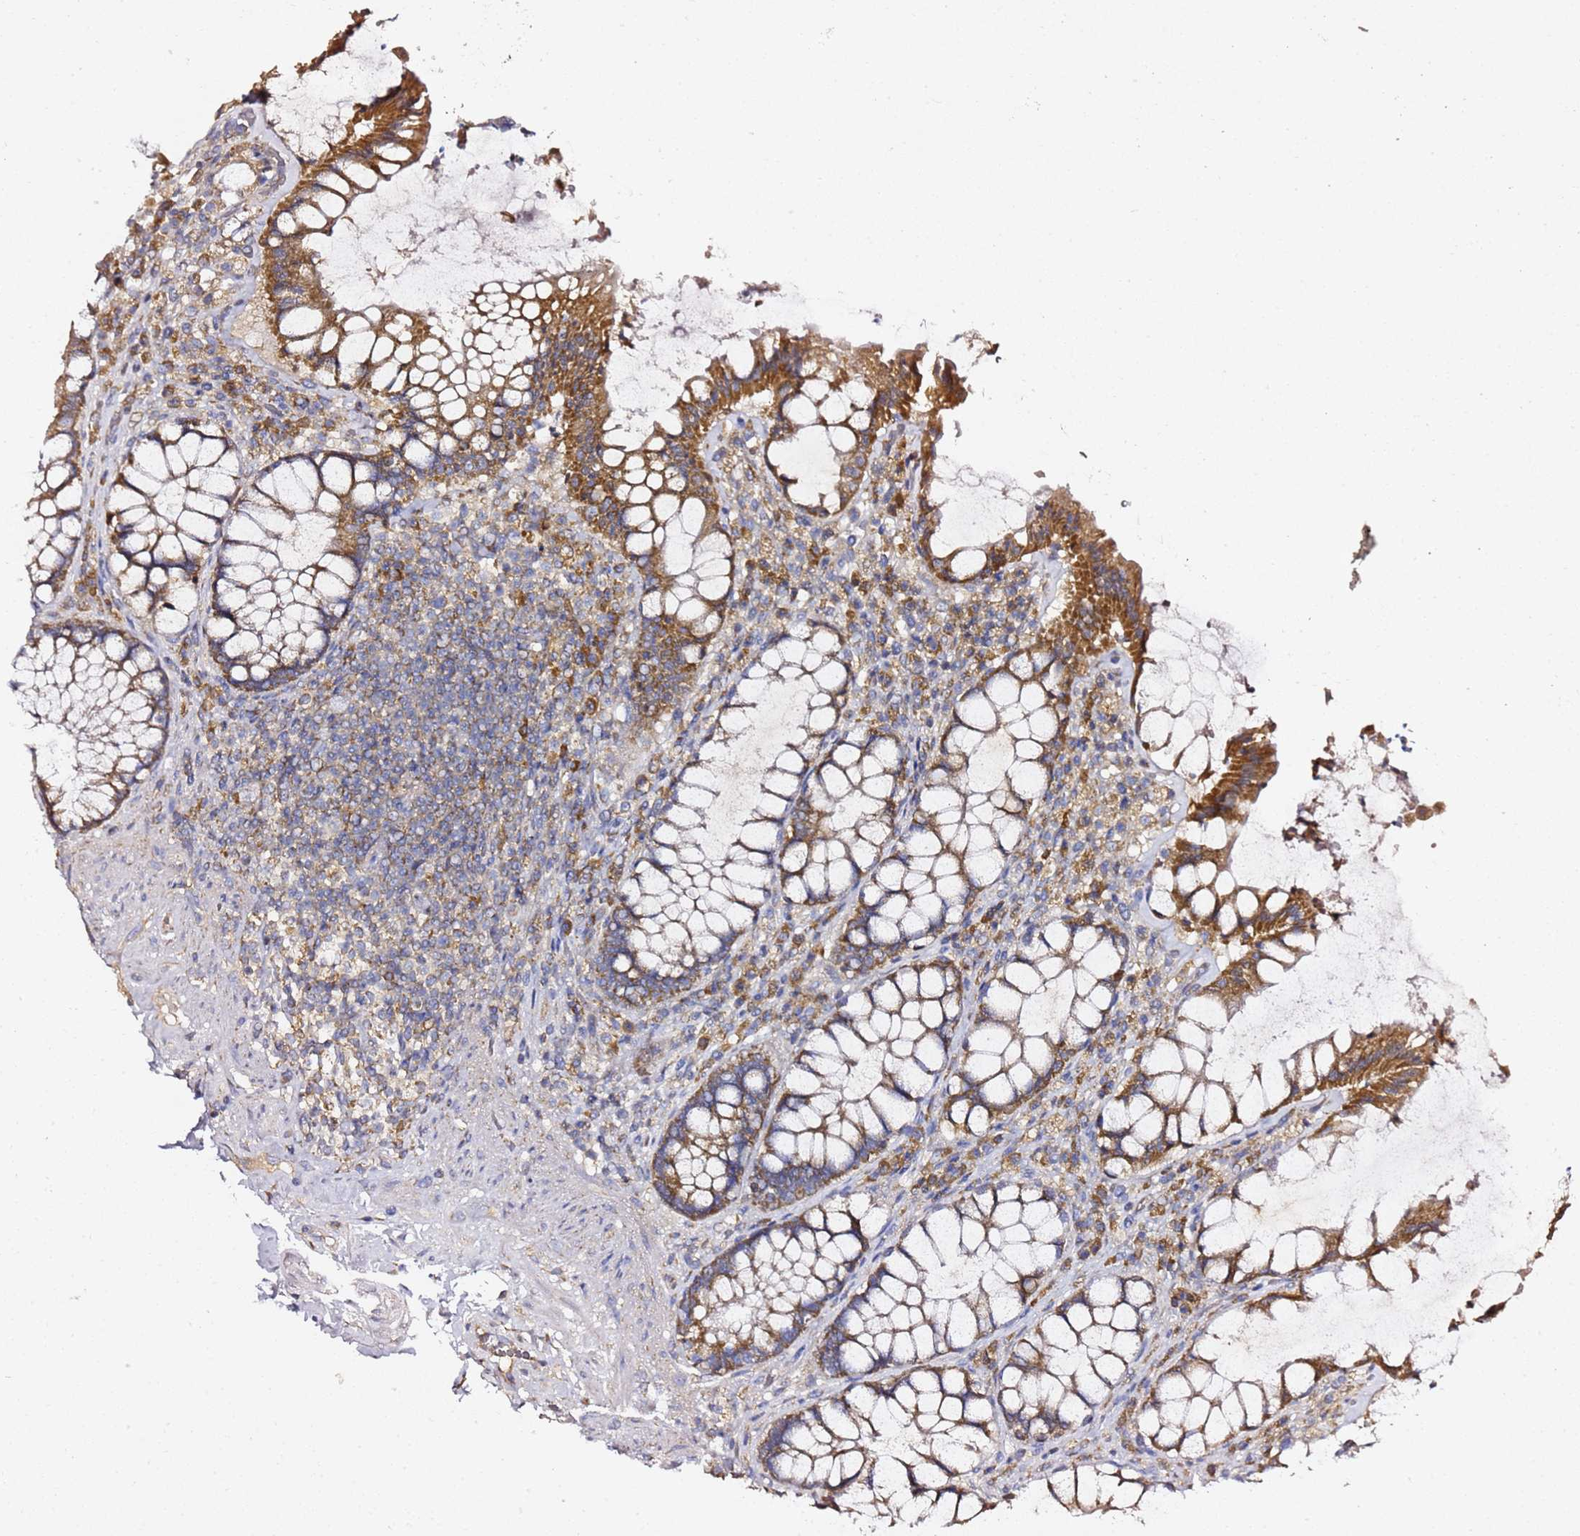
{"staining": {"intensity": "moderate", "quantity": ">75%", "location": "cytoplasmic/membranous"}, "tissue": "rectum", "cell_type": "Glandular cells", "image_type": "normal", "snomed": [{"axis": "morphology", "description": "Normal tissue, NOS"}, {"axis": "topography", "description": "Rectum"}], "caption": "IHC (DAB (3,3'-diaminobenzidine)) staining of normal human rectum demonstrates moderate cytoplasmic/membranous protein expression in about >75% of glandular cells. IHC stains the protein in brown and the nuclei are stained blue.", "gene": "C19orf12", "patient": {"sex": "female", "age": 58}}